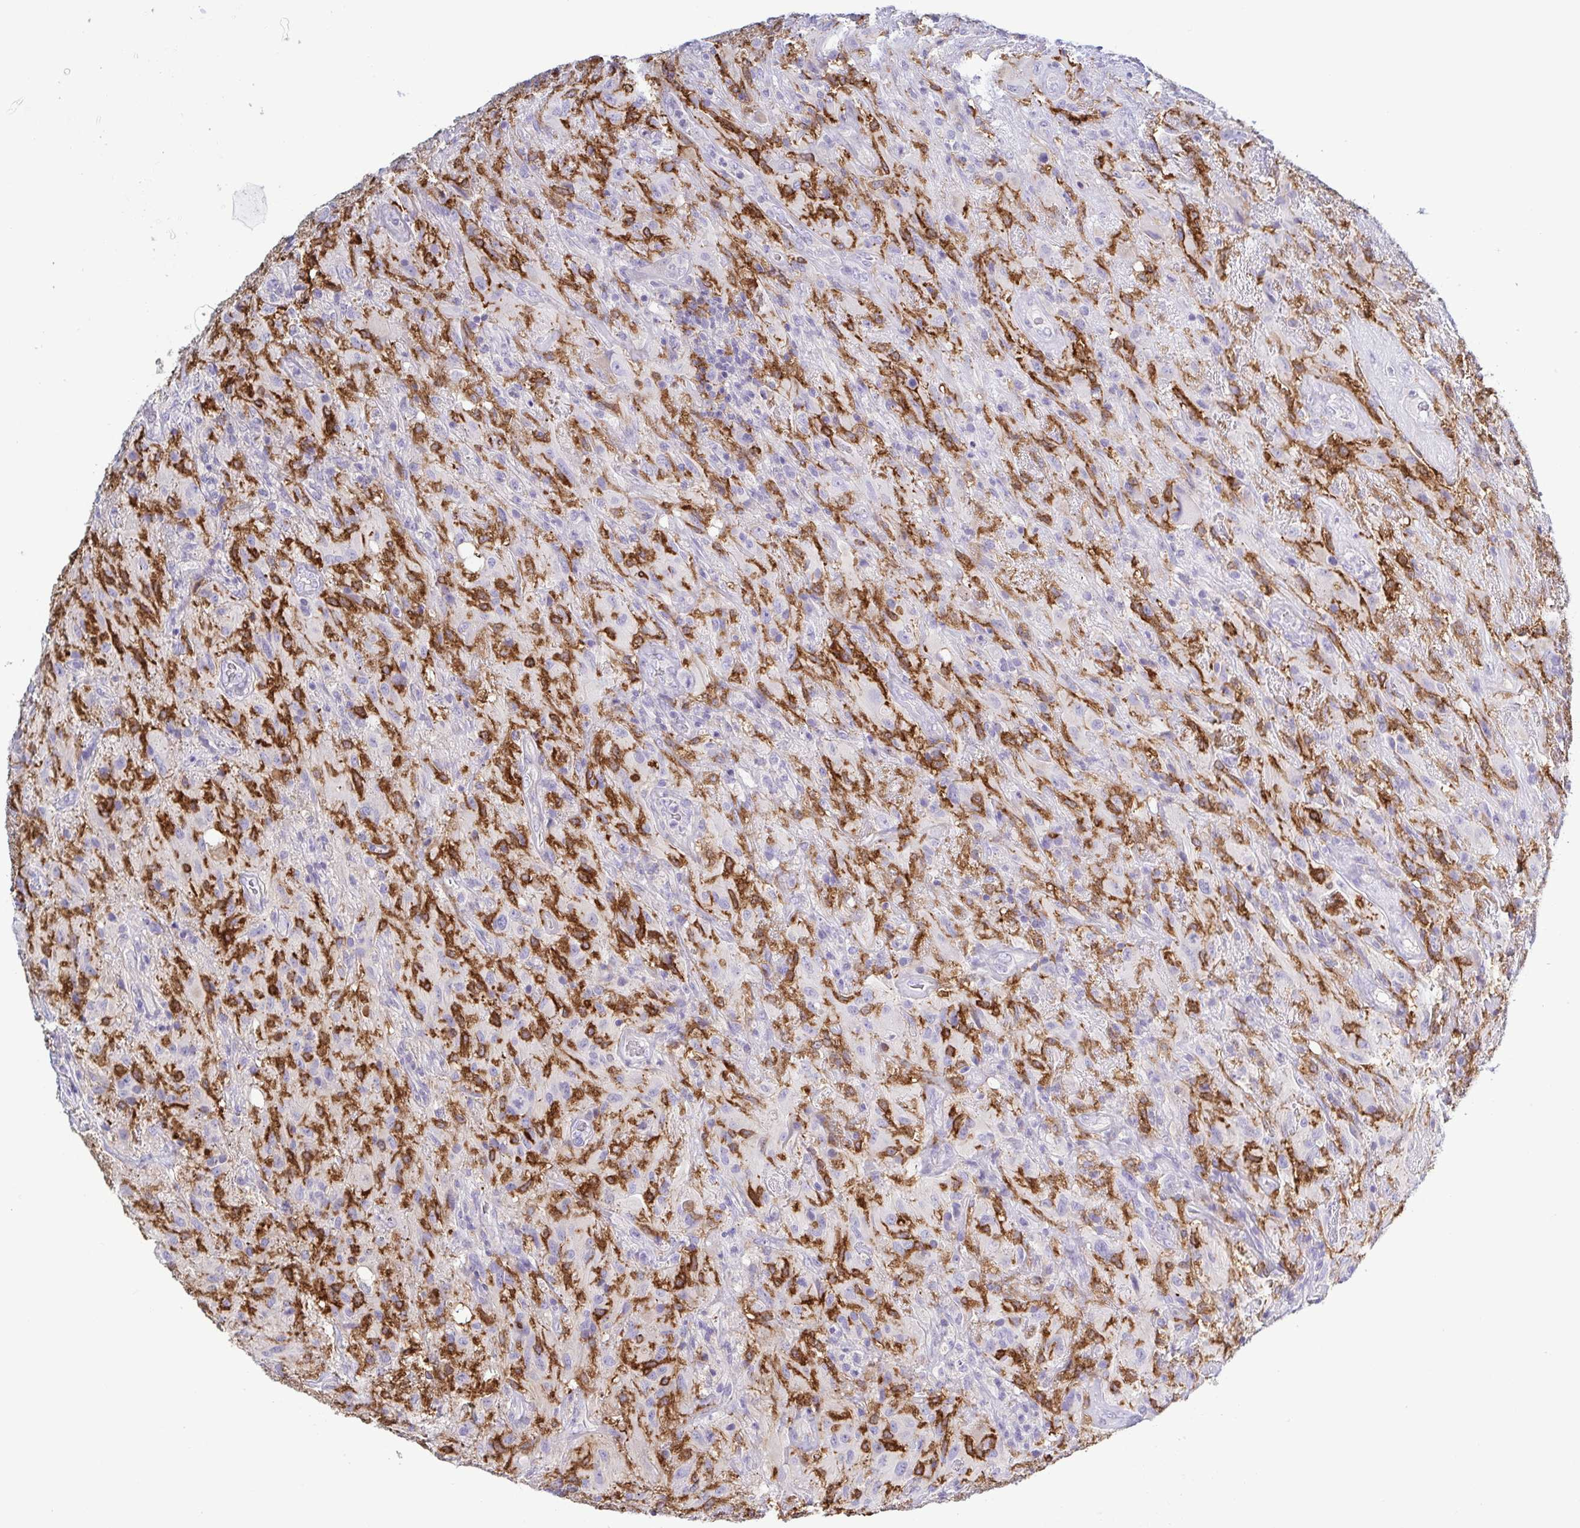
{"staining": {"intensity": "strong", "quantity": "<25%", "location": "cytoplasmic/membranous"}, "tissue": "glioma", "cell_type": "Tumor cells", "image_type": "cancer", "snomed": [{"axis": "morphology", "description": "Glioma, malignant, High grade"}, {"axis": "topography", "description": "Brain"}], "caption": "Immunohistochemistry (IHC) photomicrograph of neoplastic tissue: glioma stained using immunohistochemistry (IHC) demonstrates medium levels of strong protein expression localized specifically in the cytoplasmic/membranous of tumor cells, appearing as a cytoplasmic/membranous brown color.", "gene": "TNNI2", "patient": {"sex": "male", "age": 46}}